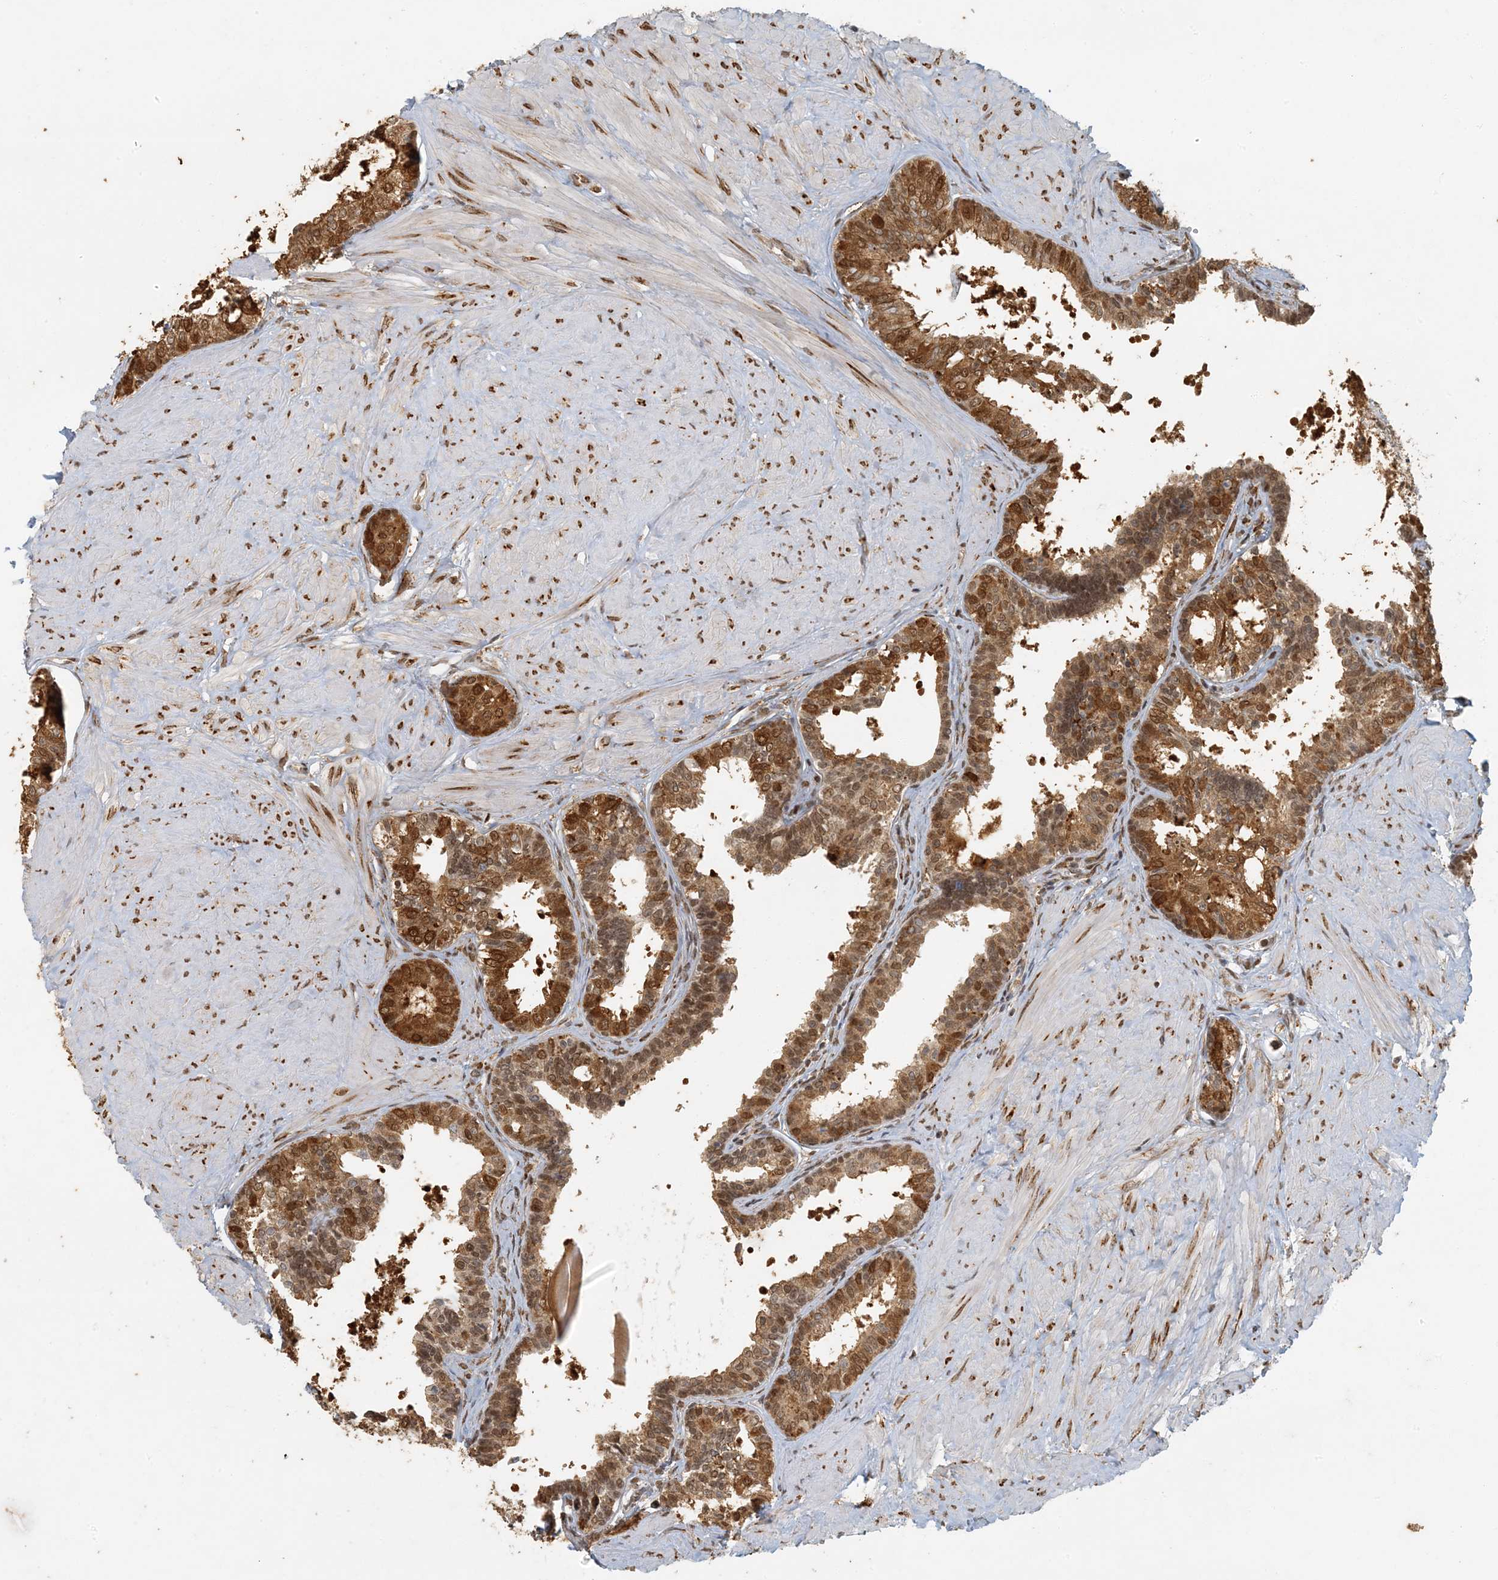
{"staining": {"intensity": "strong", "quantity": ">75%", "location": "cytoplasmic/membranous,nuclear"}, "tissue": "prostate", "cell_type": "Glandular cells", "image_type": "normal", "snomed": [{"axis": "morphology", "description": "Normal tissue, NOS"}, {"axis": "topography", "description": "Prostate"}], "caption": "Glandular cells reveal high levels of strong cytoplasmic/membranous,nuclear expression in about >75% of cells in normal human prostate.", "gene": "AK9", "patient": {"sex": "male", "age": 48}}